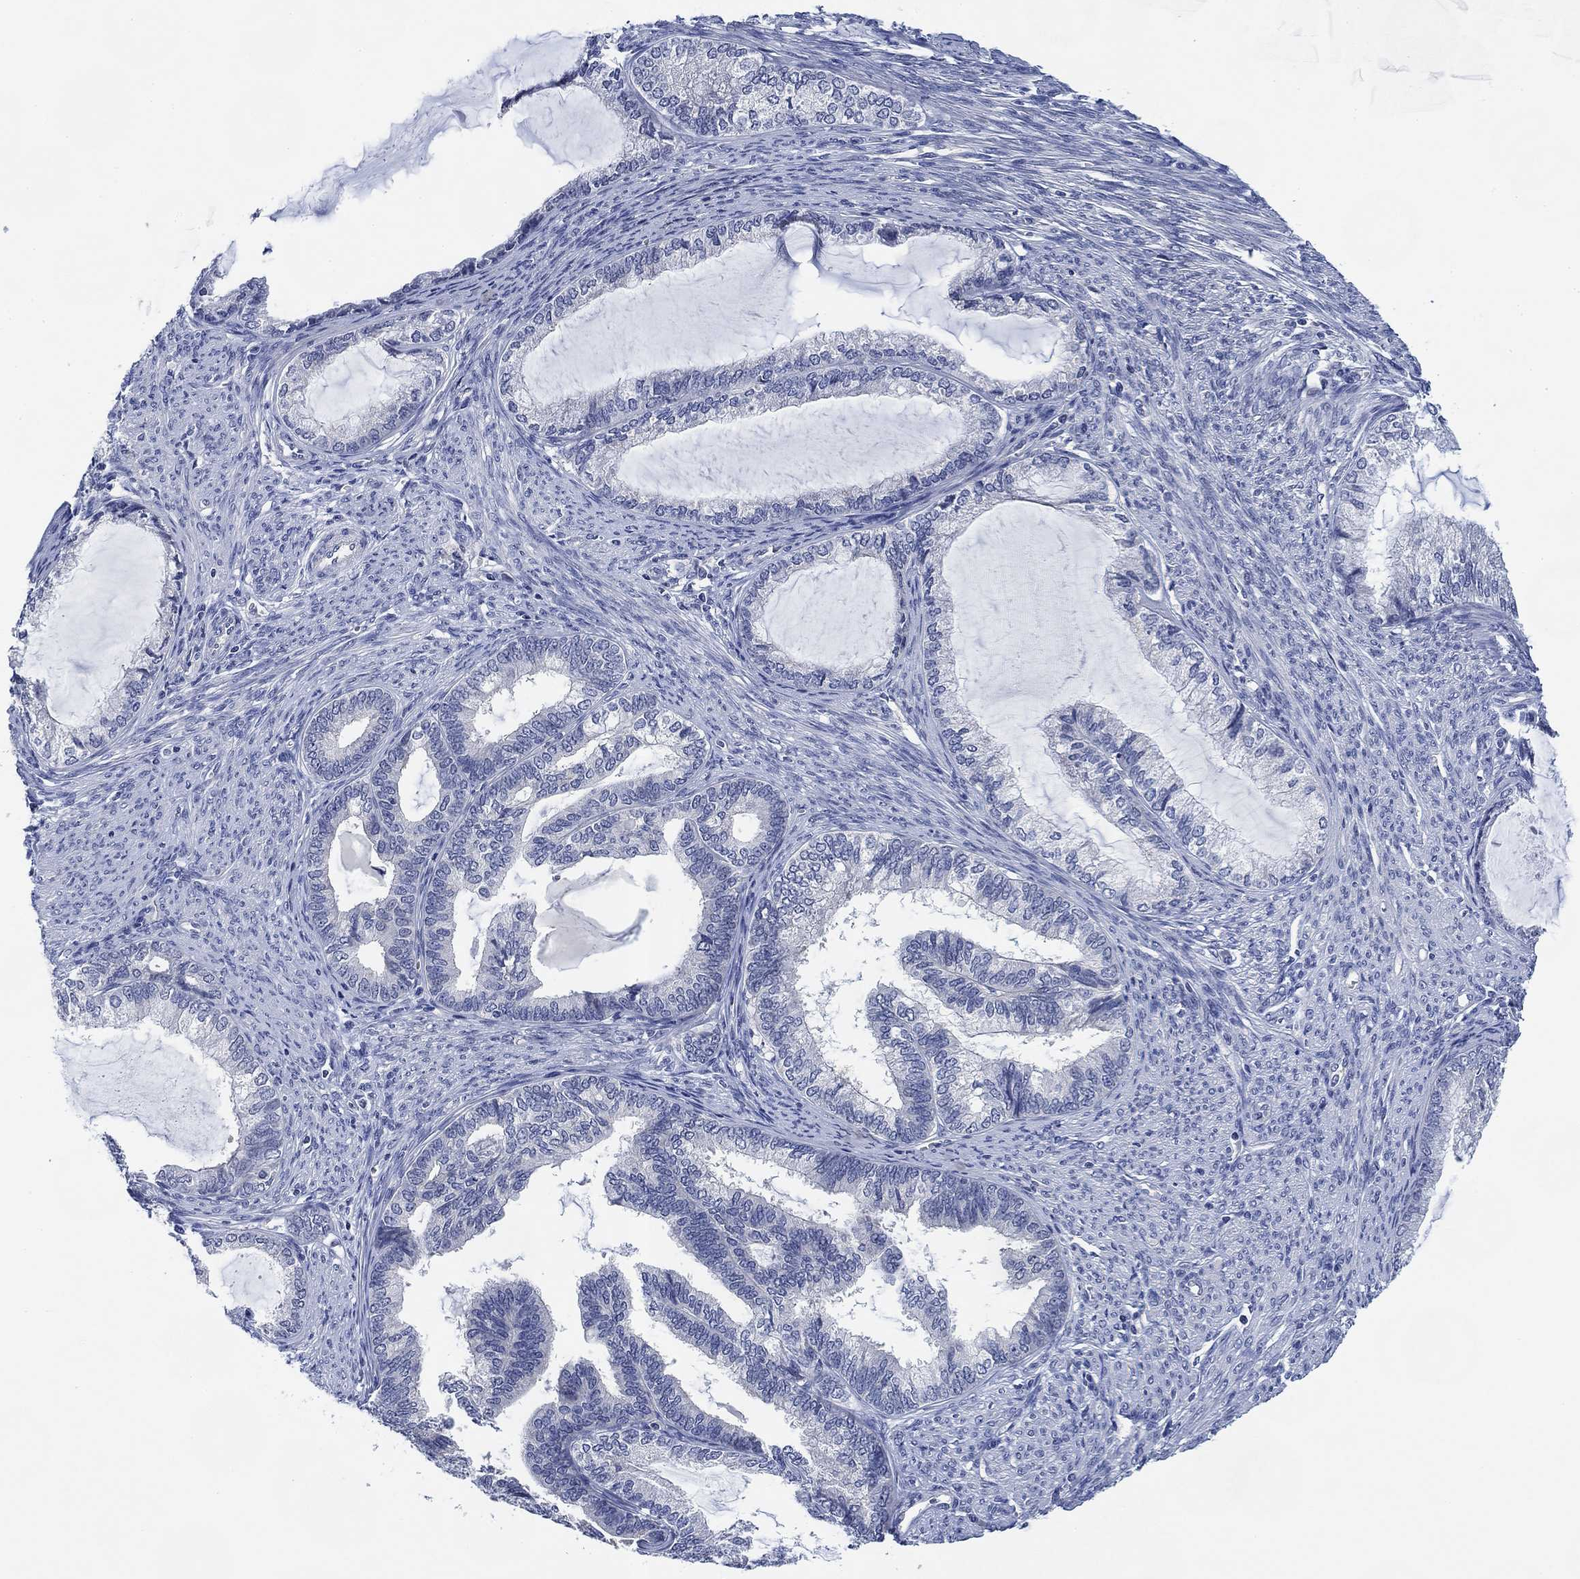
{"staining": {"intensity": "negative", "quantity": "none", "location": "none"}, "tissue": "endometrial cancer", "cell_type": "Tumor cells", "image_type": "cancer", "snomed": [{"axis": "morphology", "description": "Adenocarcinoma, NOS"}, {"axis": "topography", "description": "Endometrium"}], "caption": "Immunohistochemical staining of endometrial cancer displays no significant positivity in tumor cells.", "gene": "DAZL", "patient": {"sex": "female", "age": 86}}